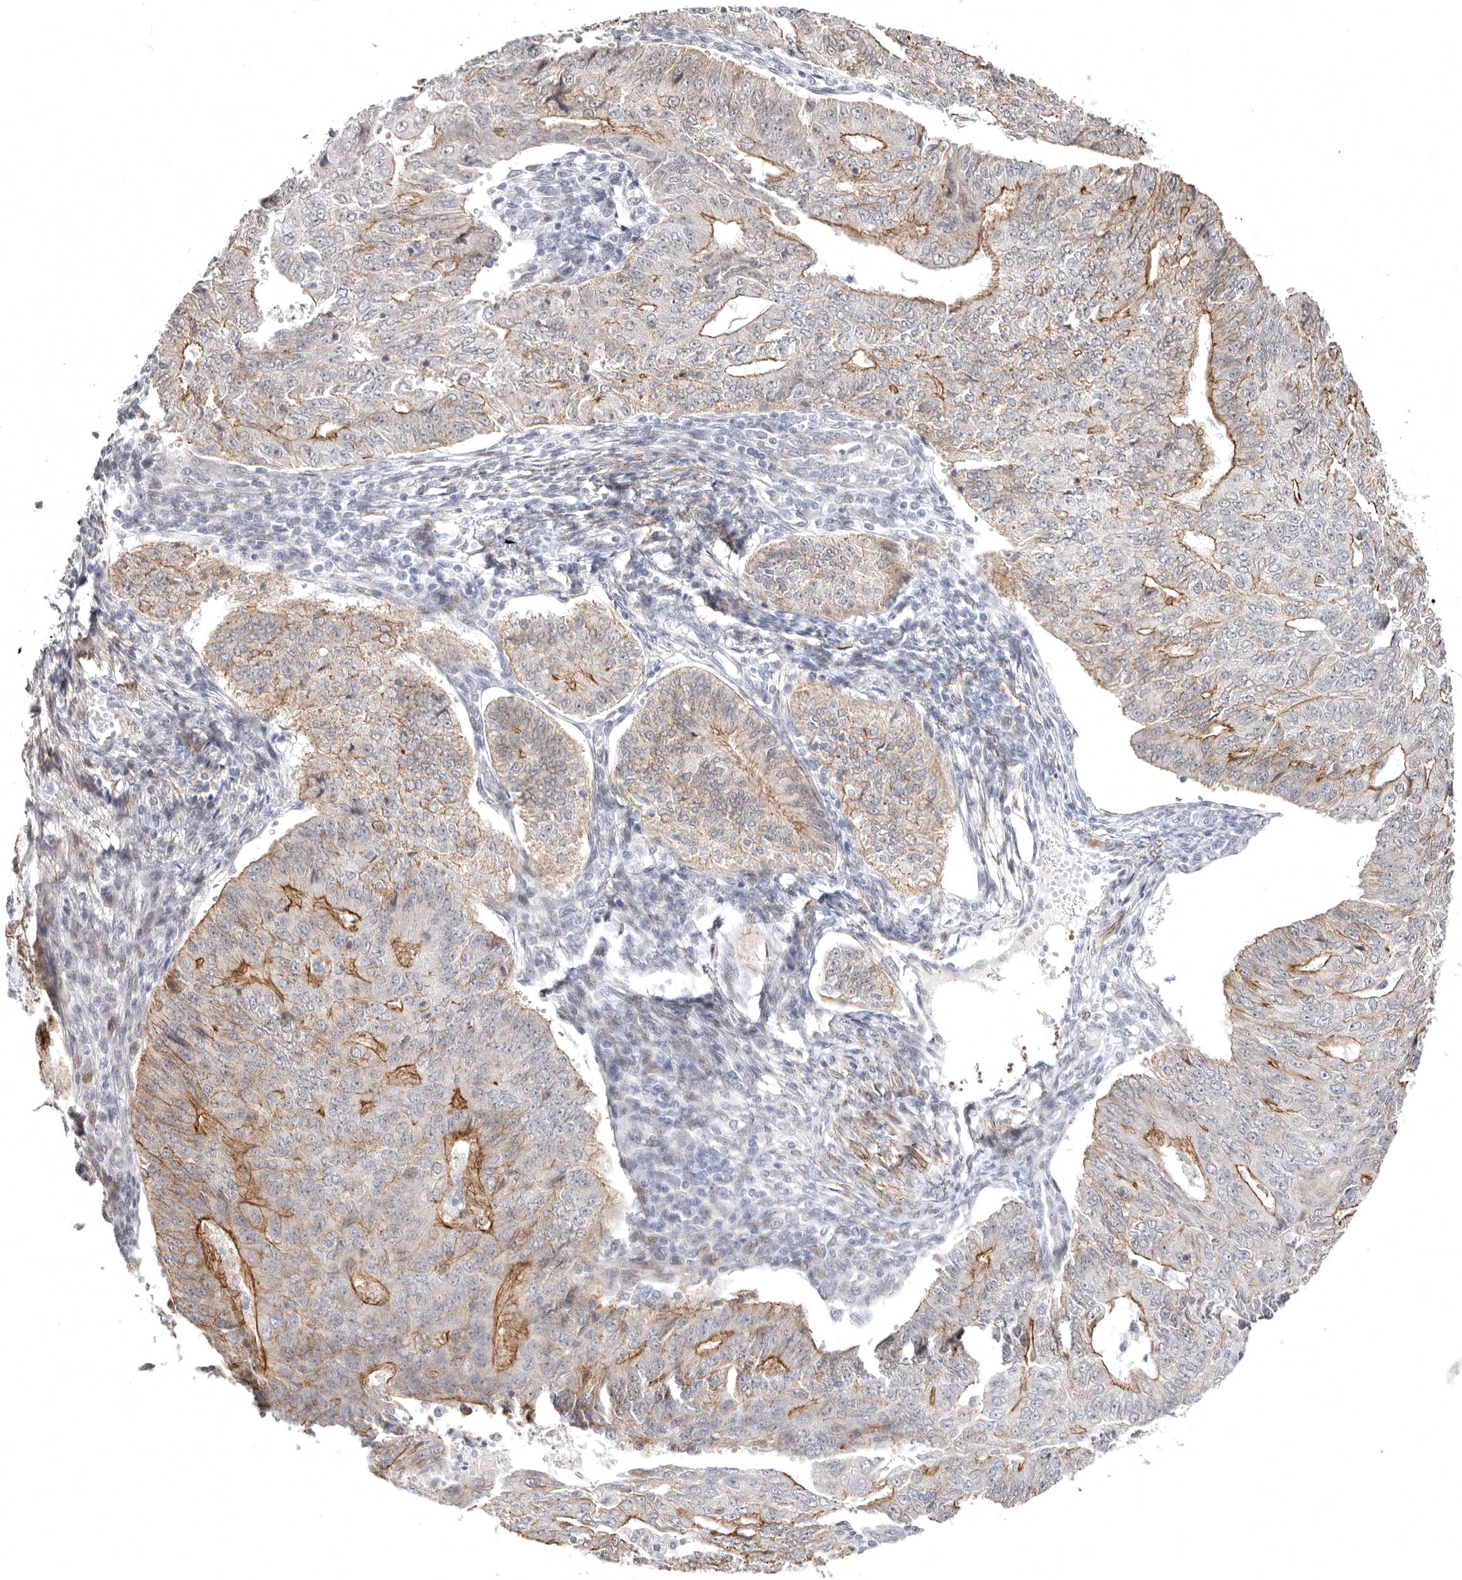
{"staining": {"intensity": "moderate", "quantity": "25%-75%", "location": "cytoplasmic/membranous"}, "tissue": "endometrial cancer", "cell_type": "Tumor cells", "image_type": "cancer", "snomed": [{"axis": "morphology", "description": "Adenocarcinoma, NOS"}, {"axis": "topography", "description": "Endometrium"}], "caption": "Tumor cells reveal medium levels of moderate cytoplasmic/membranous staining in about 25%-75% of cells in endometrial cancer (adenocarcinoma). The staining was performed using DAB (3,3'-diaminobenzidine), with brown indicating positive protein expression. Nuclei are stained blue with hematoxylin.", "gene": "SZT2", "patient": {"sex": "female", "age": 32}}